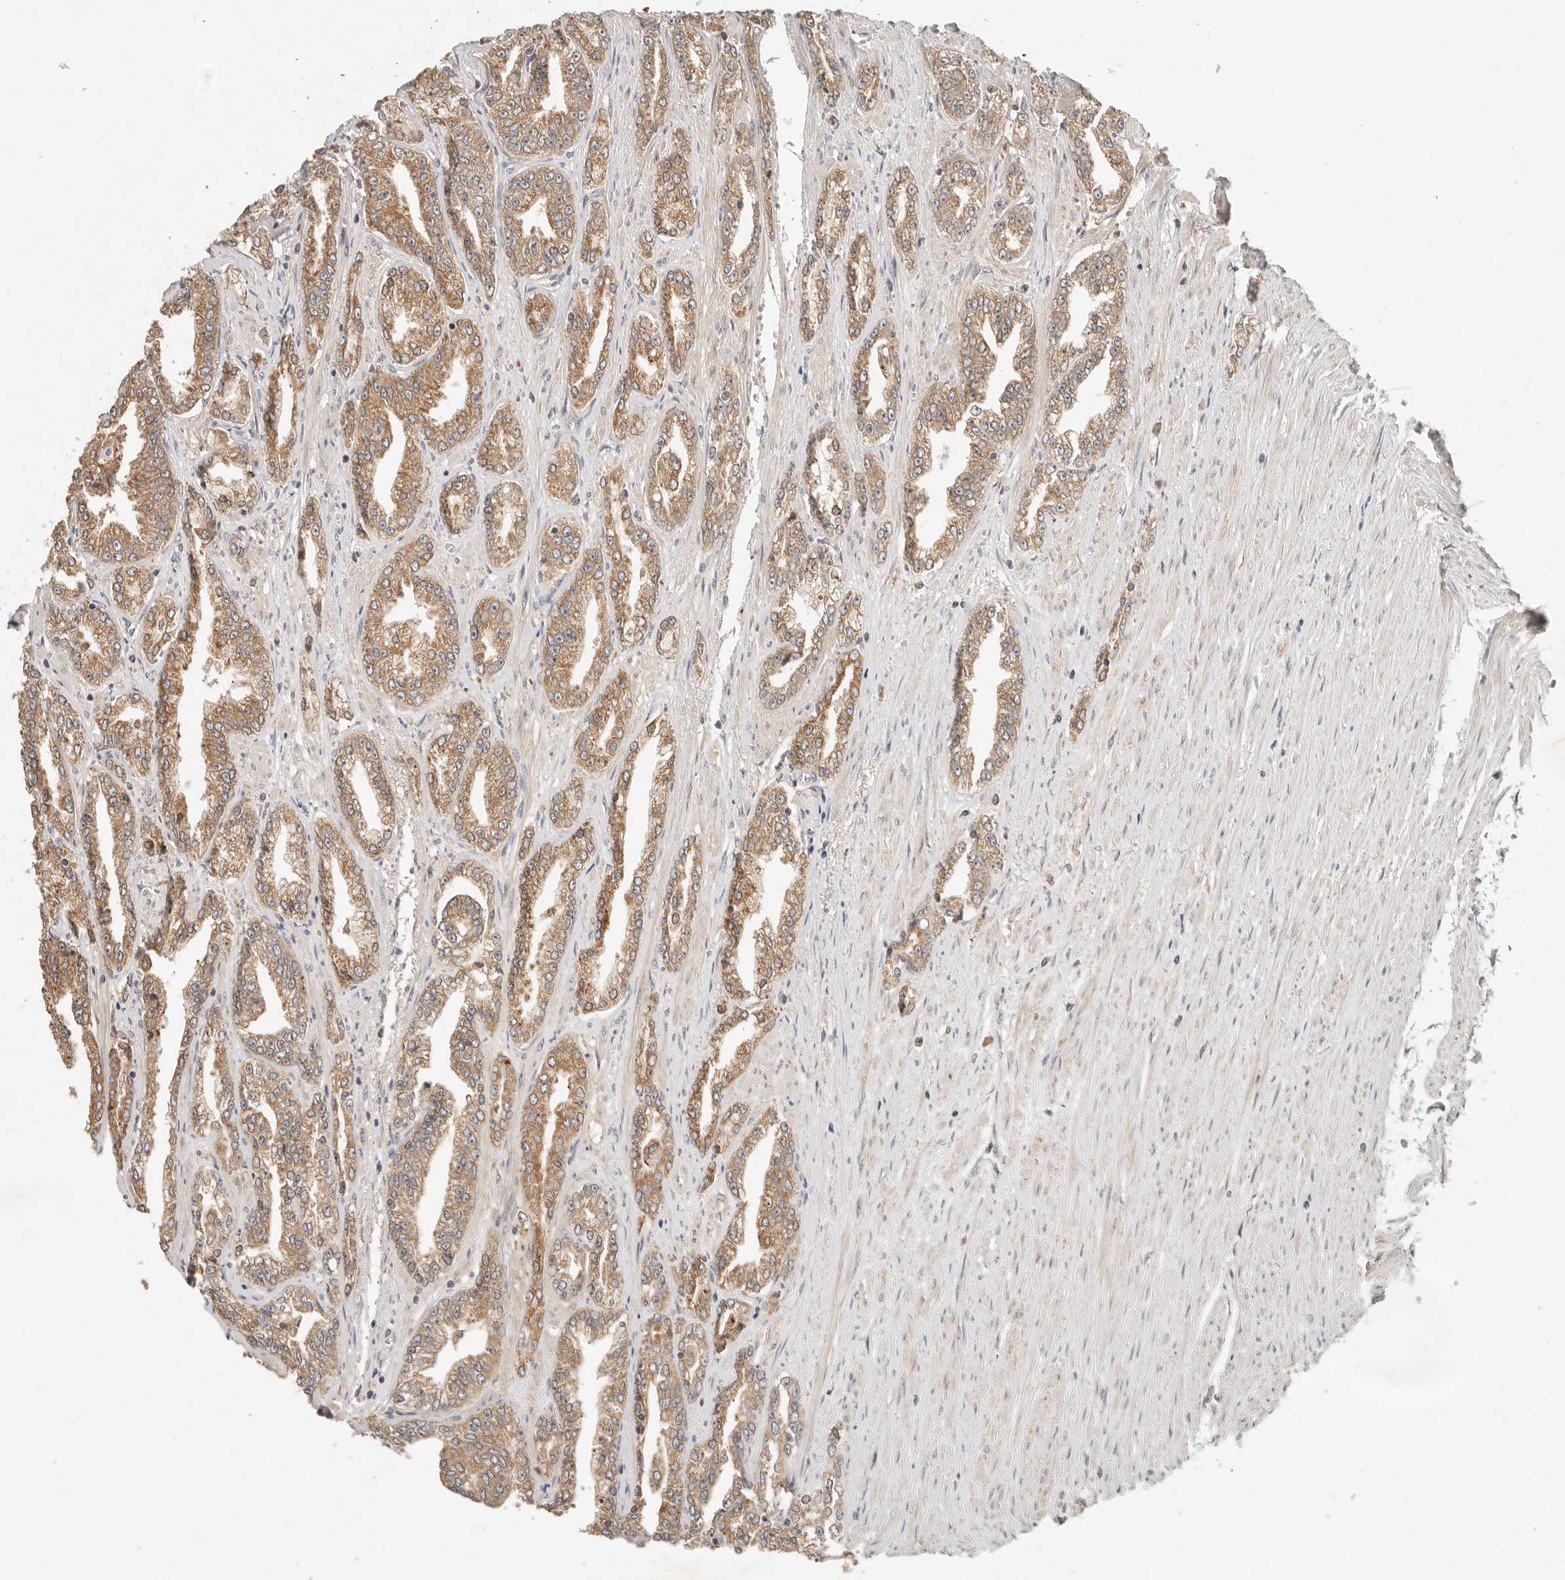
{"staining": {"intensity": "moderate", "quantity": ">75%", "location": "cytoplasmic/membranous"}, "tissue": "prostate cancer", "cell_type": "Tumor cells", "image_type": "cancer", "snomed": [{"axis": "morphology", "description": "Adenocarcinoma, High grade"}, {"axis": "topography", "description": "Prostate"}], "caption": "A brown stain highlights moderate cytoplasmic/membranous positivity of a protein in human prostate cancer (high-grade adenocarcinoma) tumor cells.", "gene": "ARHGEF10L", "patient": {"sex": "male", "age": 71}}